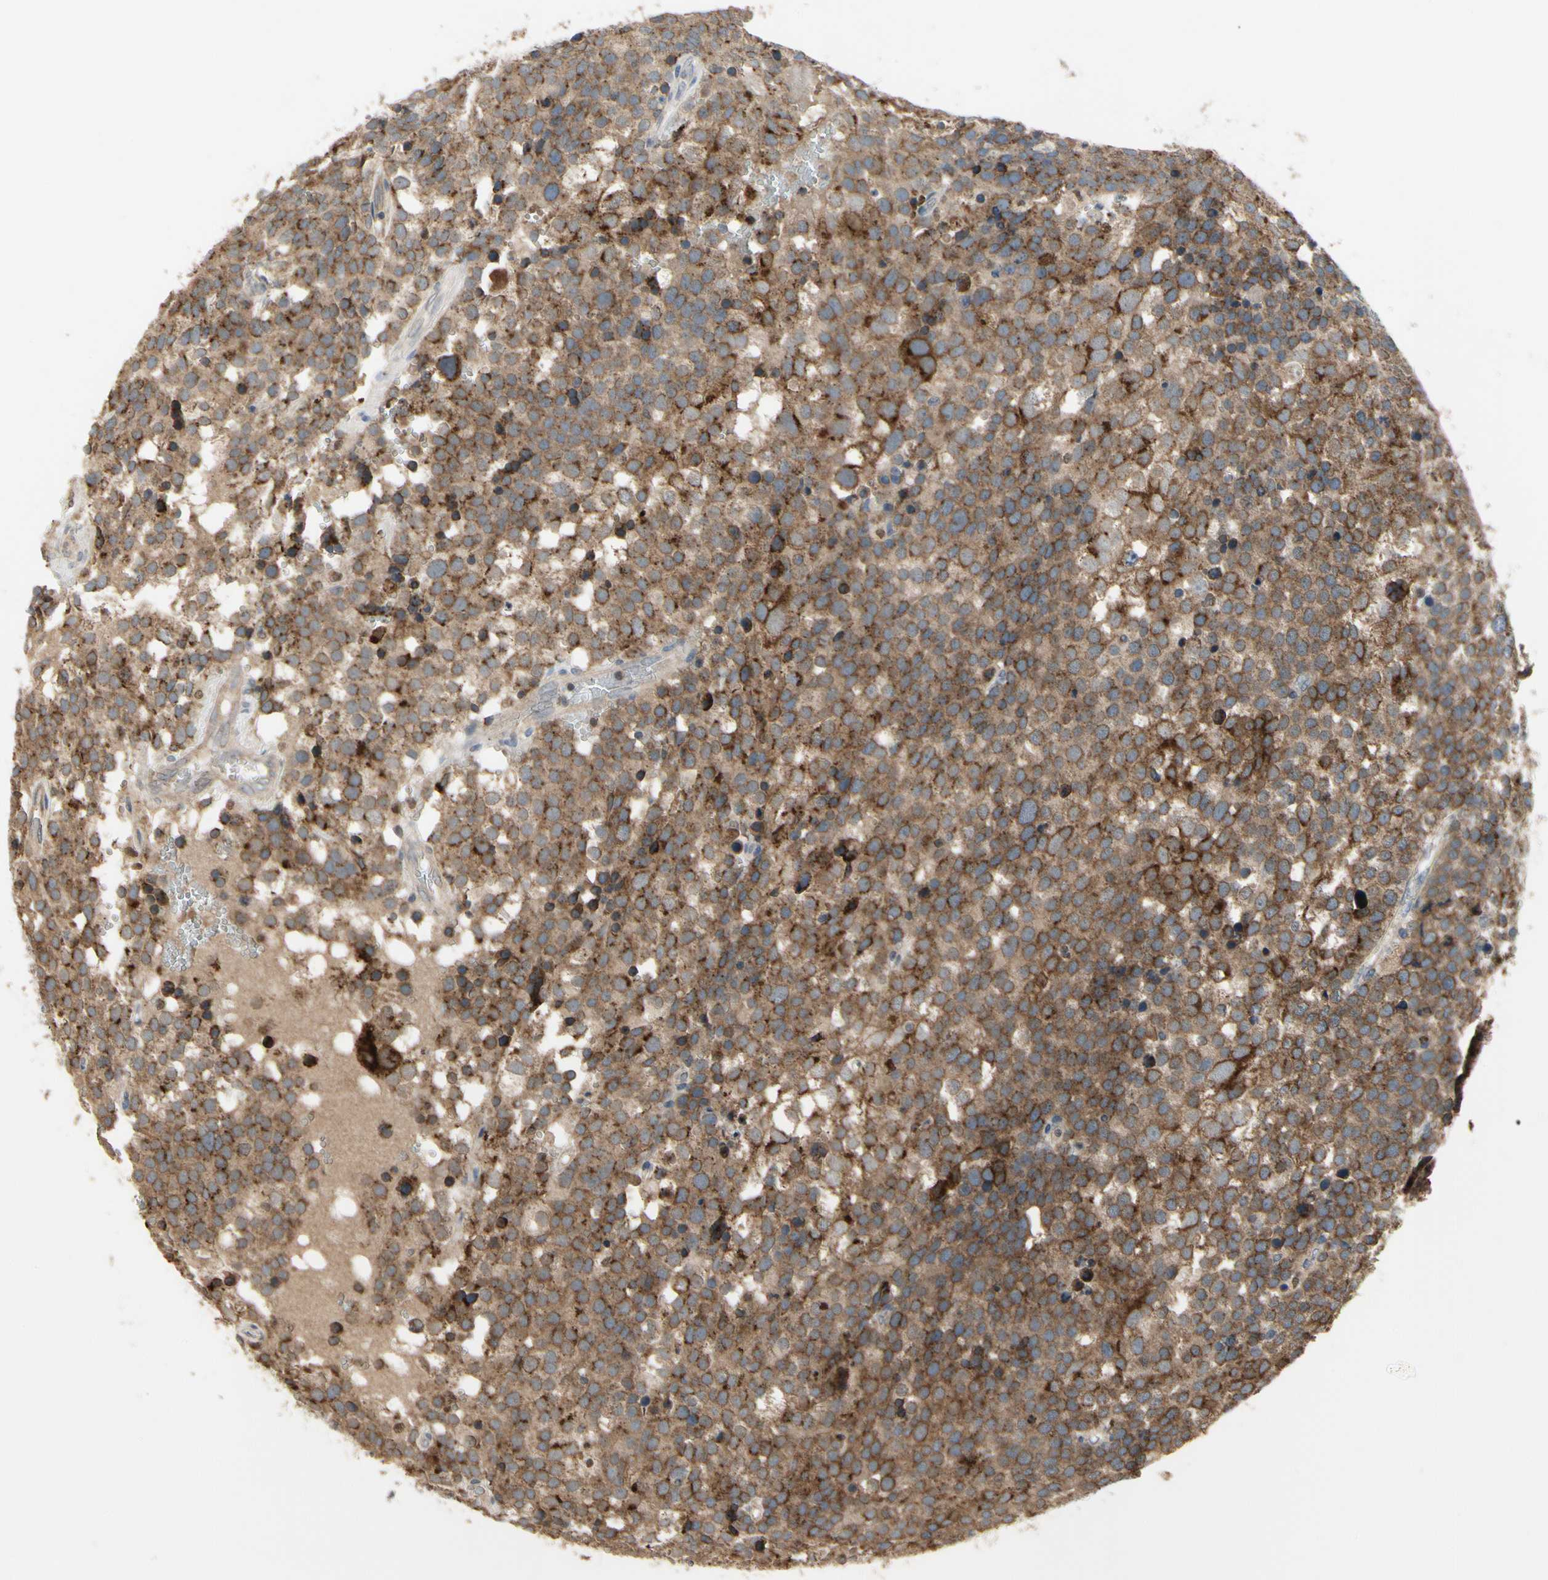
{"staining": {"intensity": "strong", "quantity": ">75%", "location": "cytoplasmic/membranous"}, "tissue": "testis cancer", "cell_type": "Tumor cells", "image_type": "cancer", "snomed": [{"axis": "morphology", "description": "Seminoma, NOS"}, {"axis": "topography", "description": "Testis"}], "caption": "Seminoma (testis) stained with DAB immunohistochemistry (IHC) reveals high levels of strong cytoplasmic/membranous positivity in about >75% of tumor cells.", "gene": "CGREF1", "patient": {"sex": "male", "age": 71}}